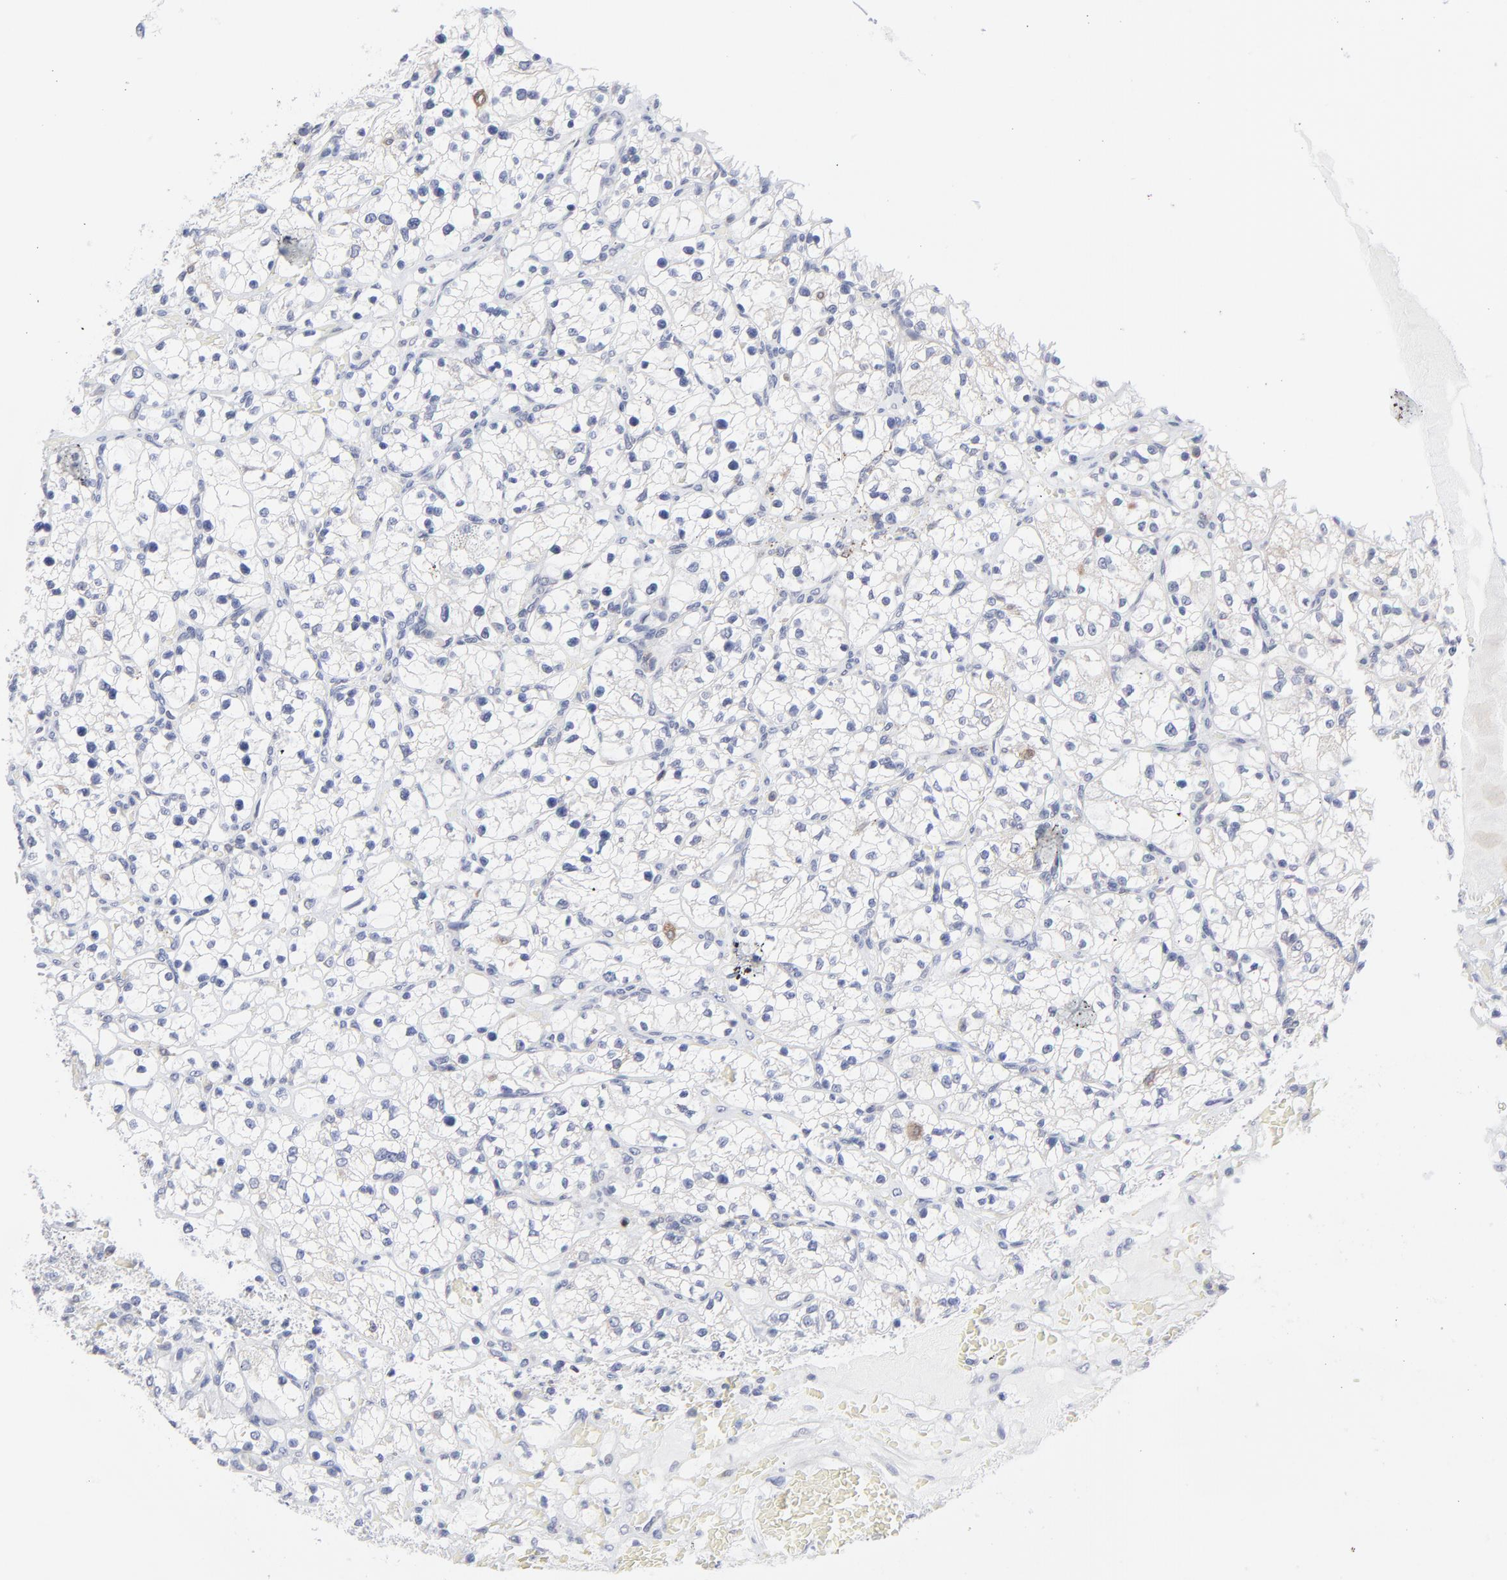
{"staining": {"intensity": "negative", "quantity": "none", "location": "none"}, "tissue": "renal cancer", "cell_type": "Tumor cells", "image_type": "cancer", "snomed": [{"axis": "morphology", "description": "Adenocarcinoma, NOS"}, {"axis": "topography", "description": "Kidney"}], "caption": "Protein analysis of renal cancer shows no significant expression in tumor cells.", "gene": "TRIM22", "patient": {"sex": "female", "age": 60}}